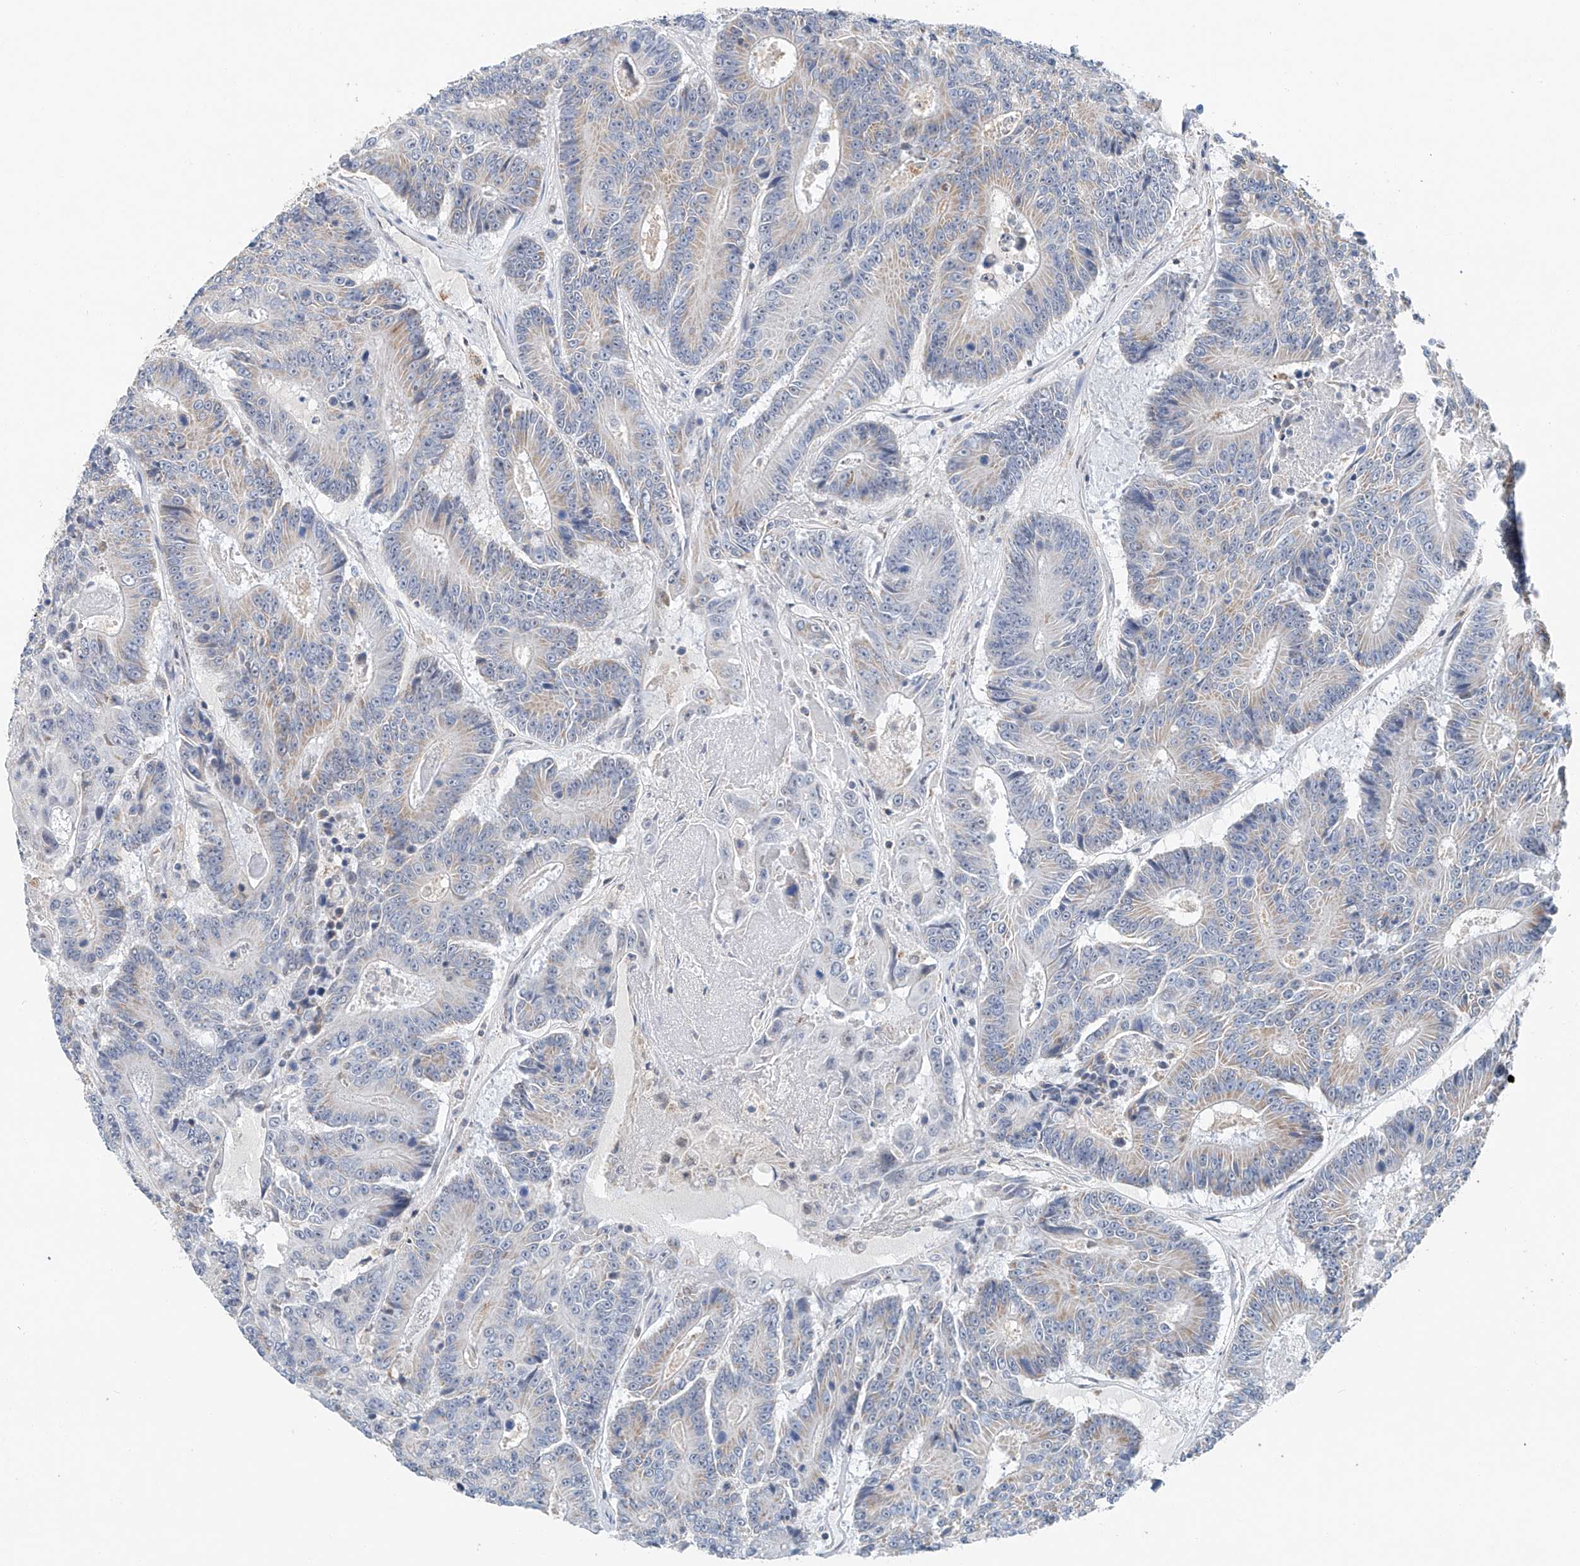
{"staining": {"intensity": "weak", "quantity": "<25%", "location": "cytoplasmic/membranous"}, "tissue": "colorectal cancer", "cell_type": "Tumor cells", "image_type": "cancer", "snomed": [{"axis": "morphology", "description": "Adenocarcinoma, NOS"}, {"axis": "topography", "description": "Colon"}], "caption": "The image reveals no significant staining in tumor cells of colorectal cancer (adenocarcinoma). (Immunohistochemistry, brightfield microscopy, high magnification).", "gene": "KLF15", "patient": {"sex": "male", "age": 83}}